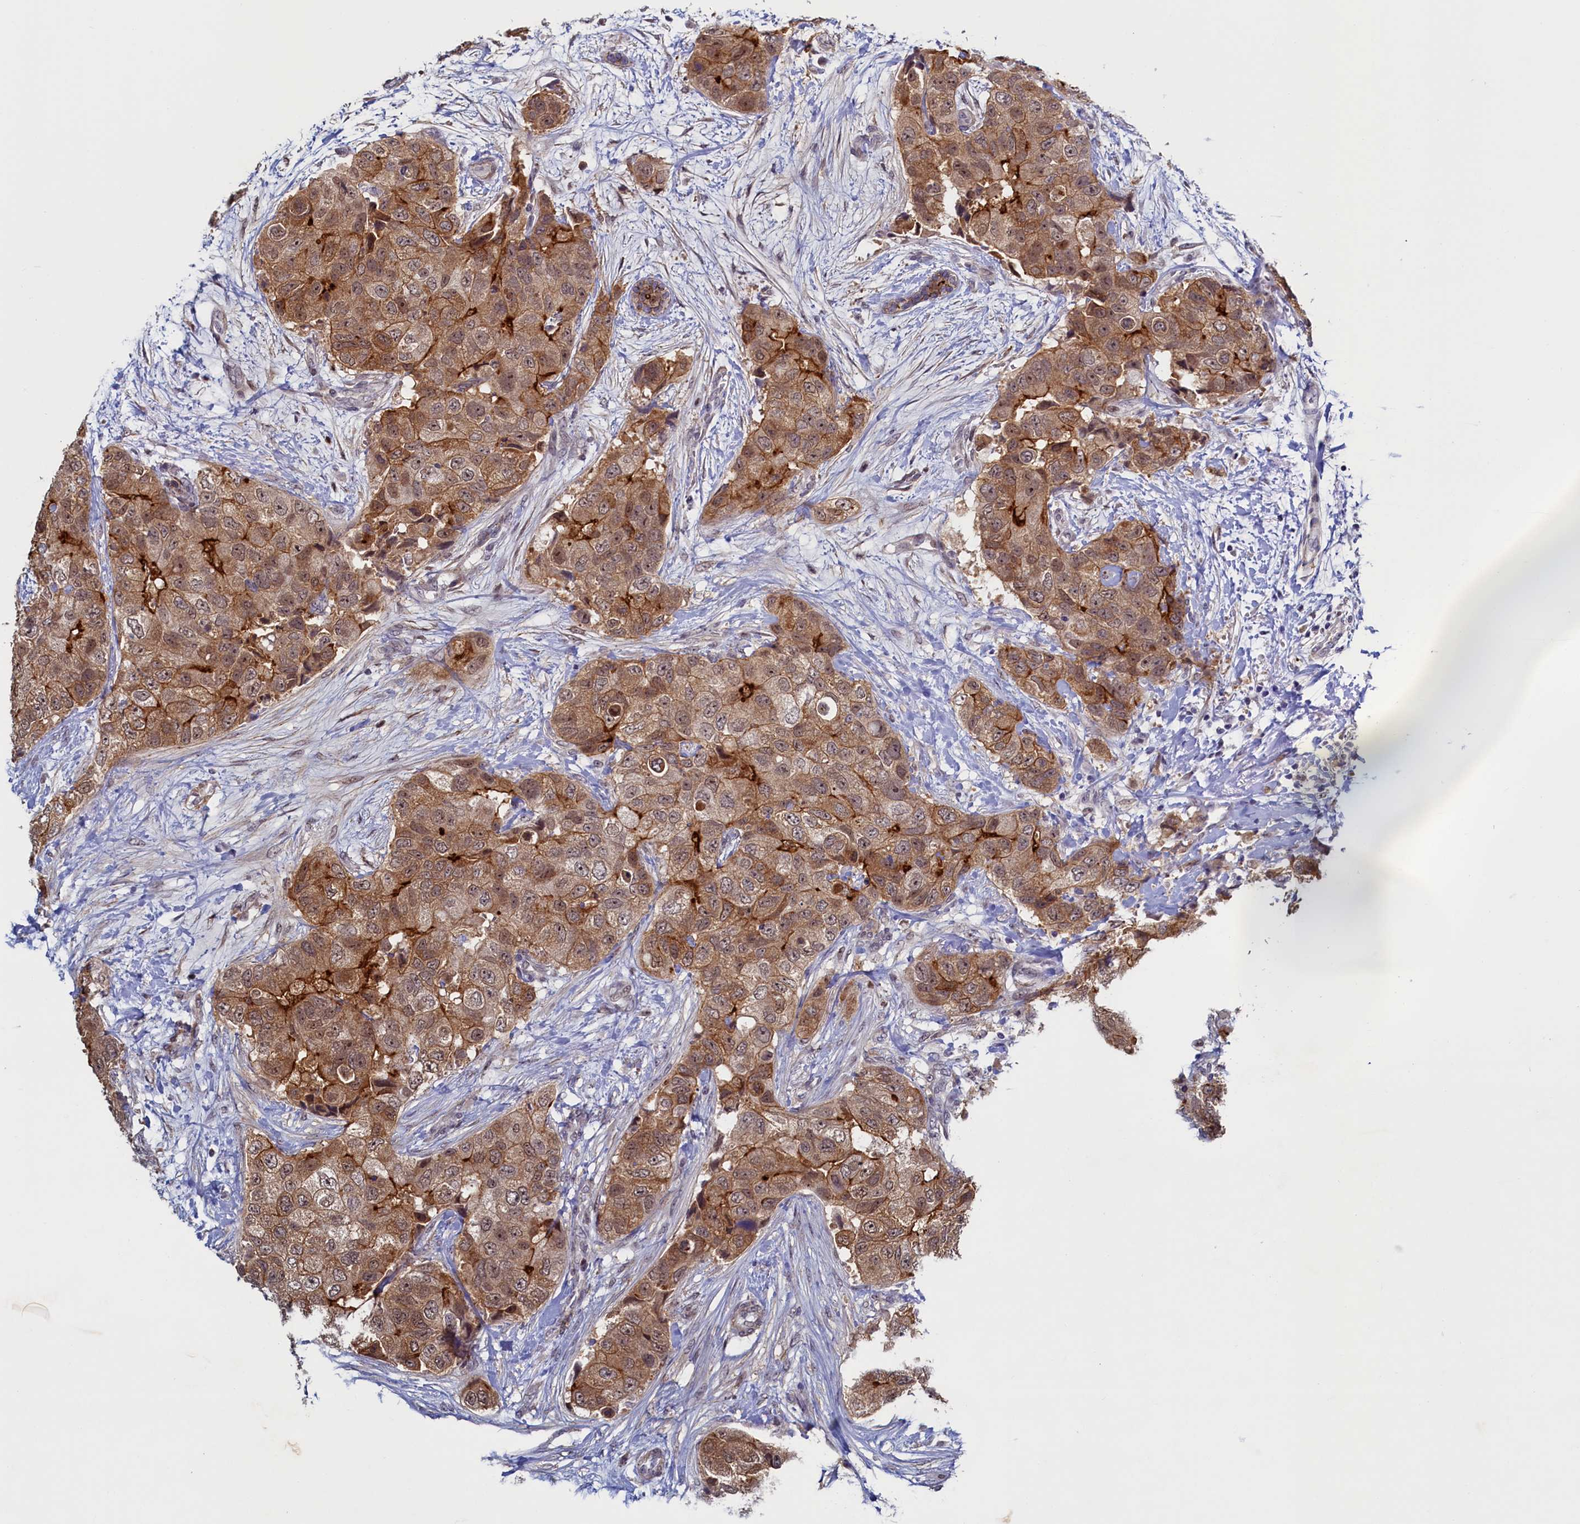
{"staining": {"intensity": "moderate", "quantity": ">75%", "location": "cytoplasmic/membranous"}, "tissue": "breast cancer", "cell_type": "Tumor cells", "image_type": "cancer", "snomed": [{"axis": "morphology", "description": "Duct carcinoma"}, {"axis": "topography", "description": "Breast"}], "caption": "High-magnification brightfield microscopy of breast cancer (intraductal carcinoma) stained with DAB (3,3'-diaminobenzidine) (brown) and counterstained with hematoxylin (blue). tumor cells exhibit moderate cytoplasmic/membranous positivity is appreciated in about>75% of cells.", "gene": "PACSIN3", "patient": {"sex": "female", "age": 62}}